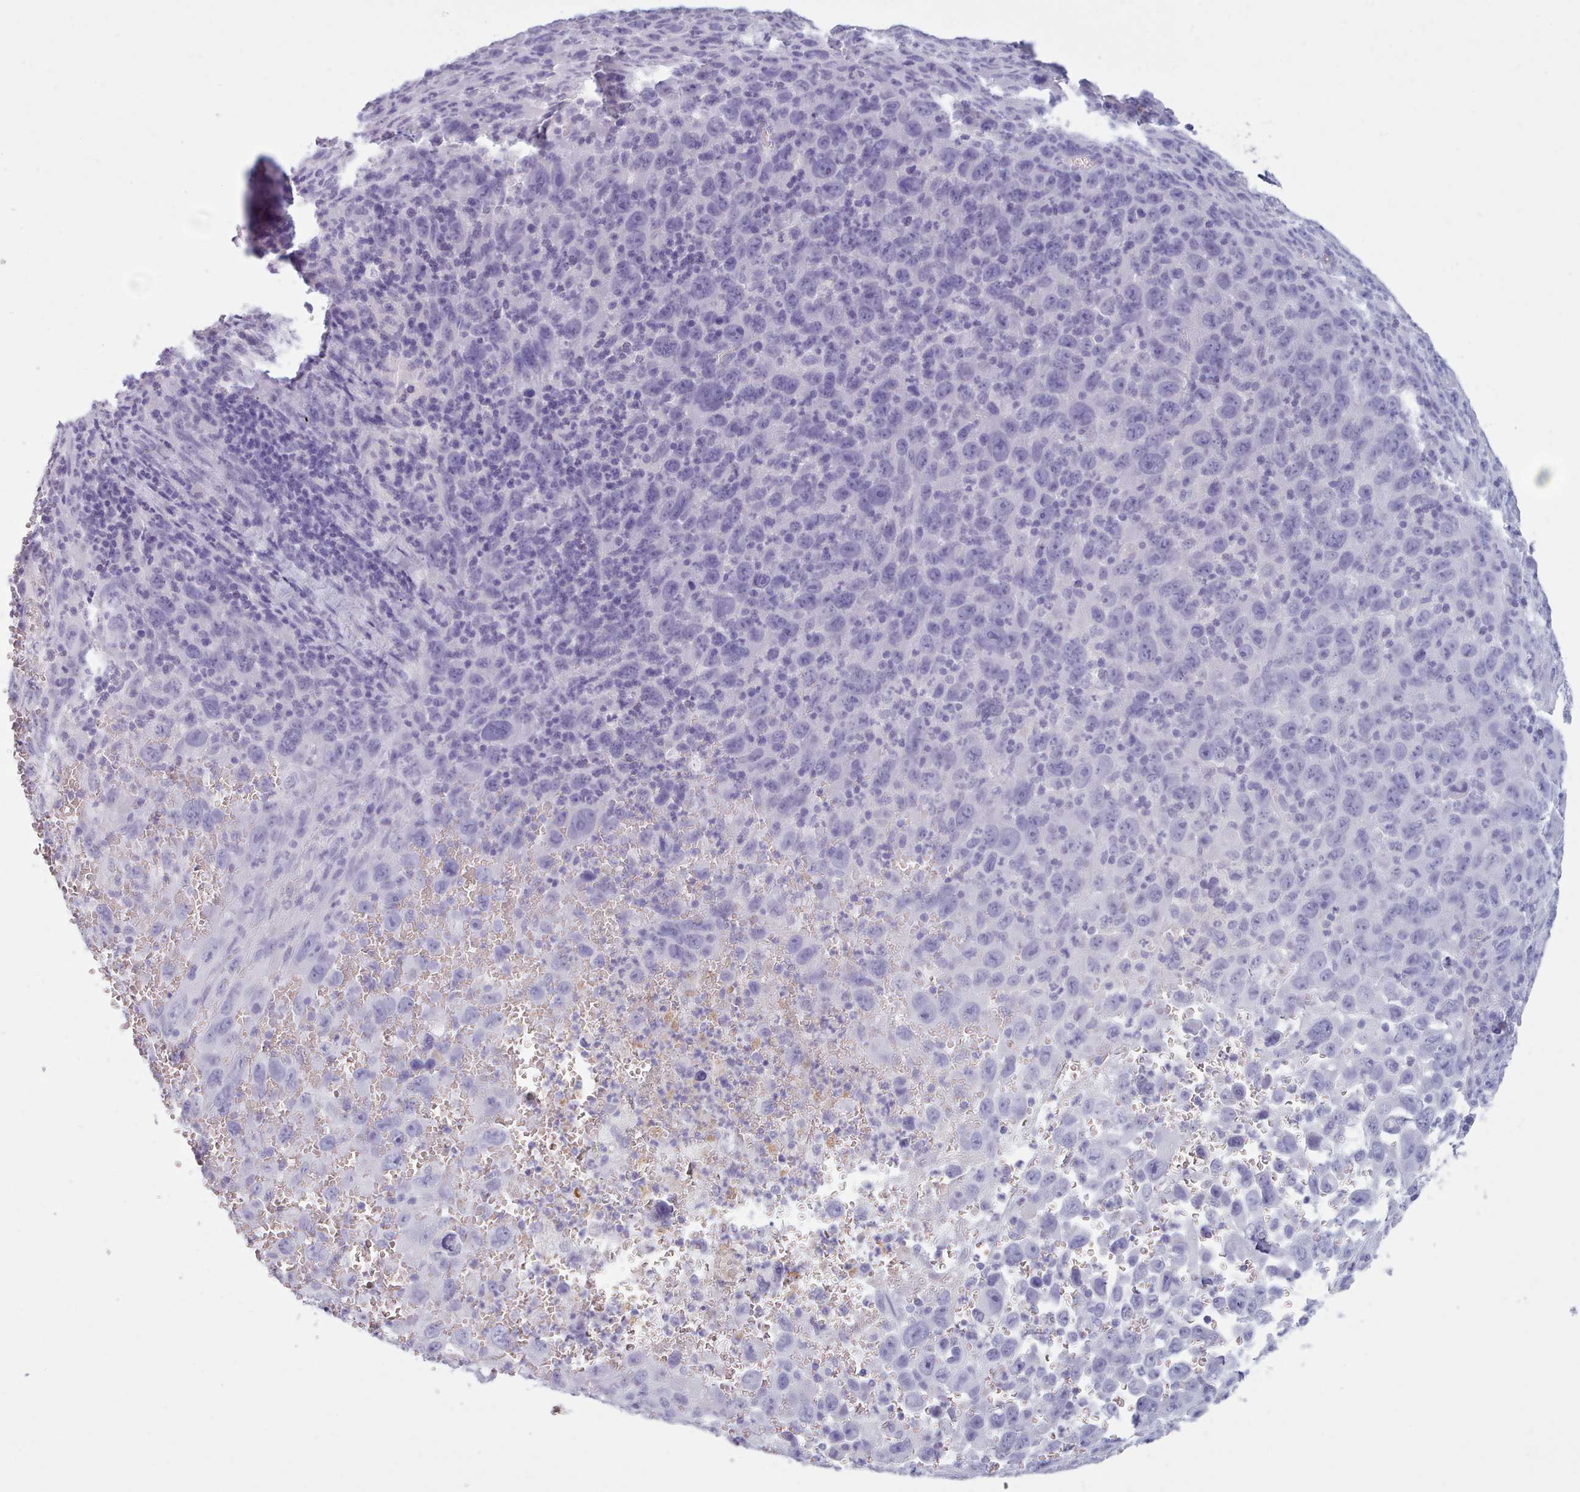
{"staining": {"intensity": "negative", "quantity": "none", "location": "none"}, "tissue": "melanoma", "cell_type": "Tumor cells", "image_type": "cancer", "snomed": [{"axis": "morphology", "description": "Malignant melanoma, Metastatic site"}, {"axis": "topography", "description": "Skin"}], "caption": "IHC micrograph of neoplastic tissue: human melanoma stained with DAB (3,3'-diaminobenzidine) demonstrates no significant protein expression in tumor cells. Nuclei are stained in blue.", "gene": "ZNF43", "patient": {"sex": "female", "age": 56}}